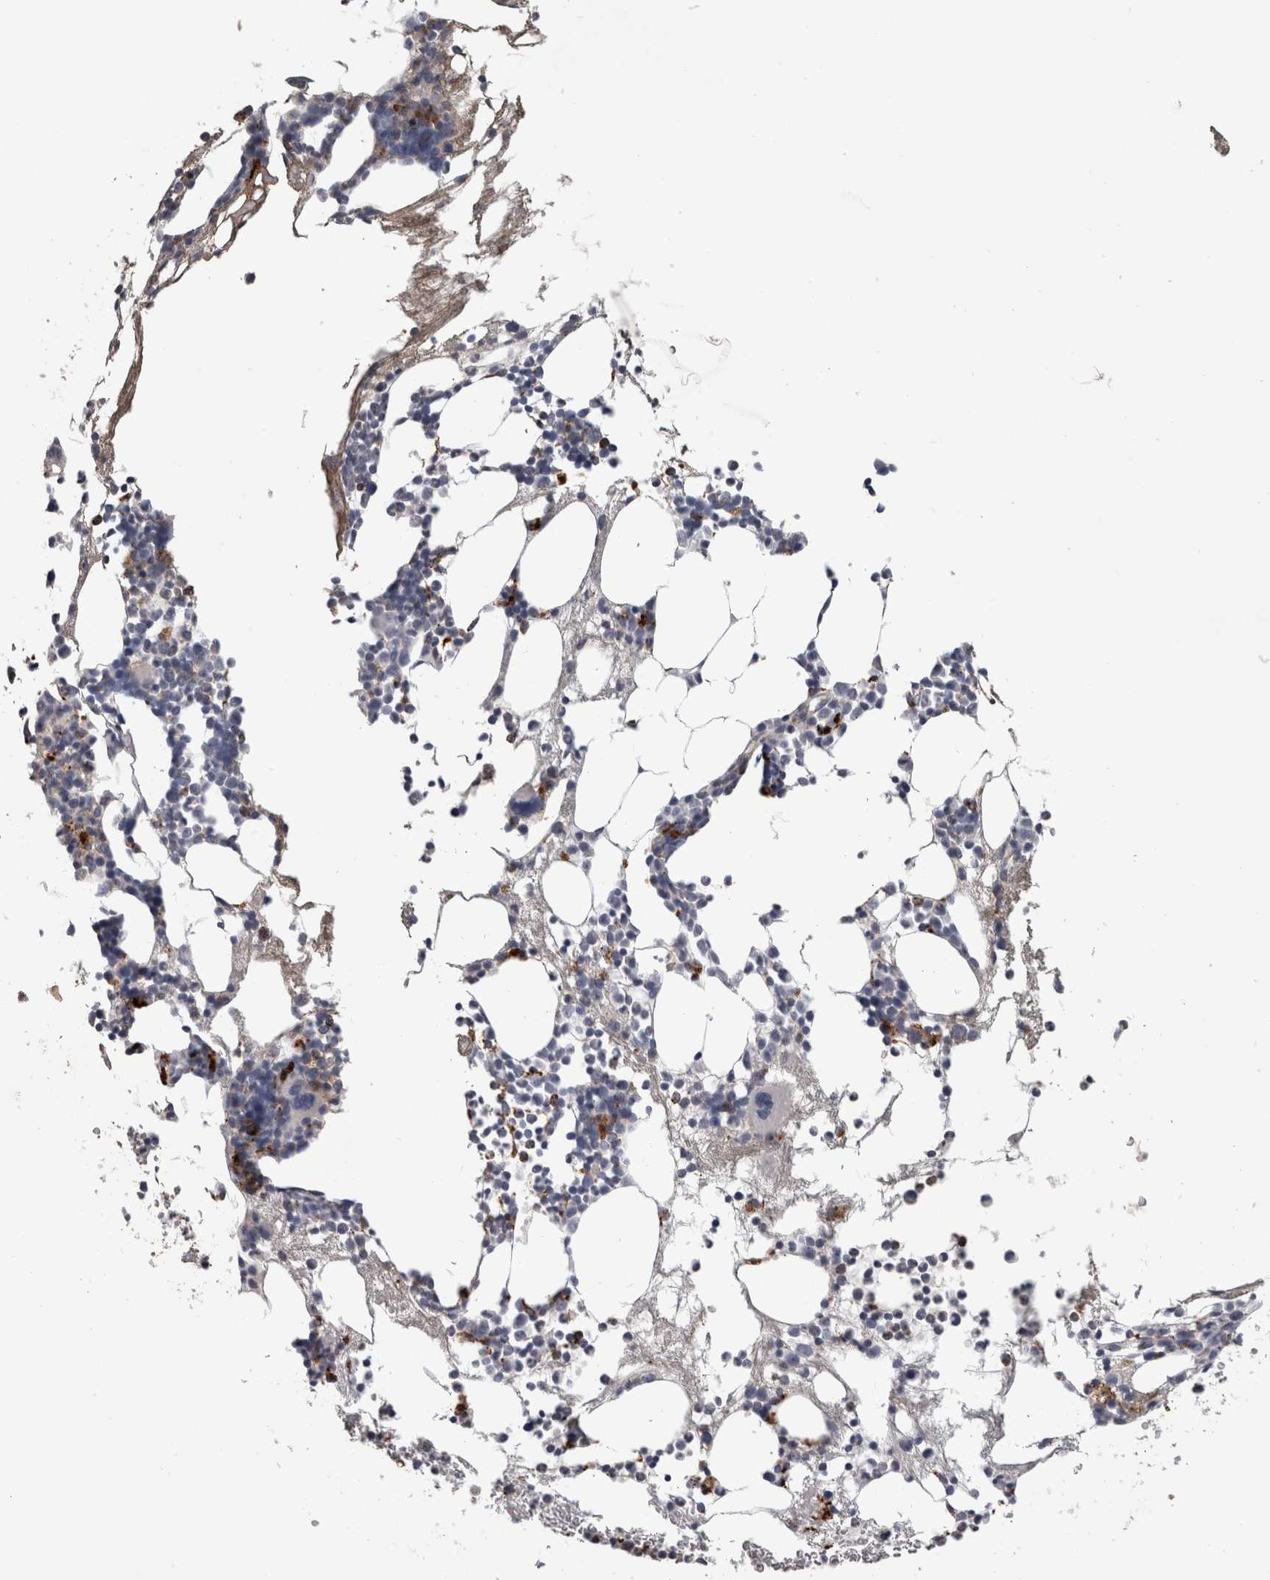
{"staining": {"intensity": "strong", "quantity": "<25%", "location": "cytoplasmic/membranous"}, "tissue": "bone marrow", "cell_type": "Hematopoietic cells", "image_type": "normal", "snomed": [{"axis": "morphology", "description": "Normal tissue, NOS"}, {"axis": "morphology", "description": "Inflammation, NOS"}, {"axis": "topography", "description": "Bone marrow"}], "caption": "A histopathology image showing strong cytoplasmic/membranous expression in about <25% of hematopoietic cells in benign bone marrow, as visualized by brown immunohistochemical staining.", "gene": "CTSZ", "patient": {"sex": "female", "age": 67}}